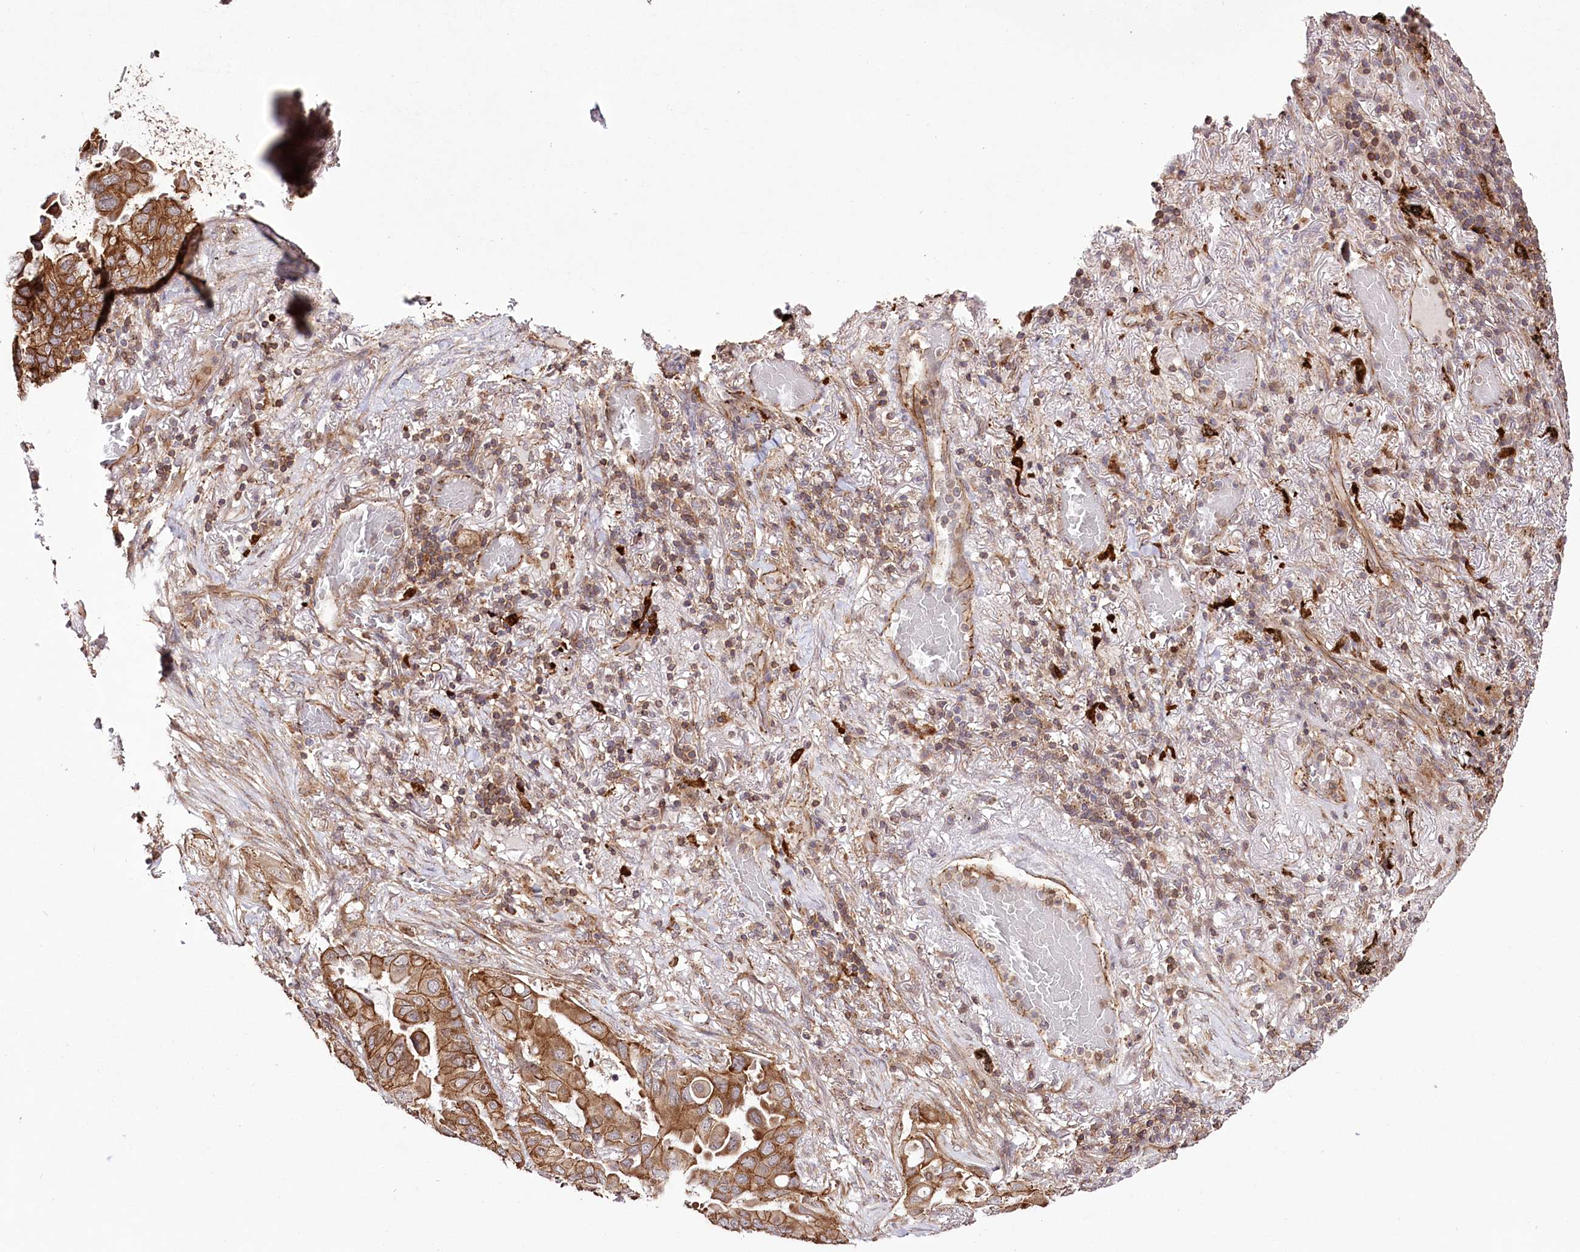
{"staining": {"intensity": "strong", "quantity": ">75%", "location": "cytoplasmic/membranous"}, "tissue": "lung cancer", "cell_type": "Tumor cells", "image_type": "cancer", "snomed": [{"axis": "morphology", "description": "Adenocarcinoma, NOS"}, {"axis": "topography", "description": "Lung"}], "caption": "Brown immunohistochemical staining in lung adenocarcinoma demonstrates strong cytoplasmic/membranous expression in approximately >75% of tumor cells.", "gene": "DHX29", "patient": {"sex": "male", "age": 64}}